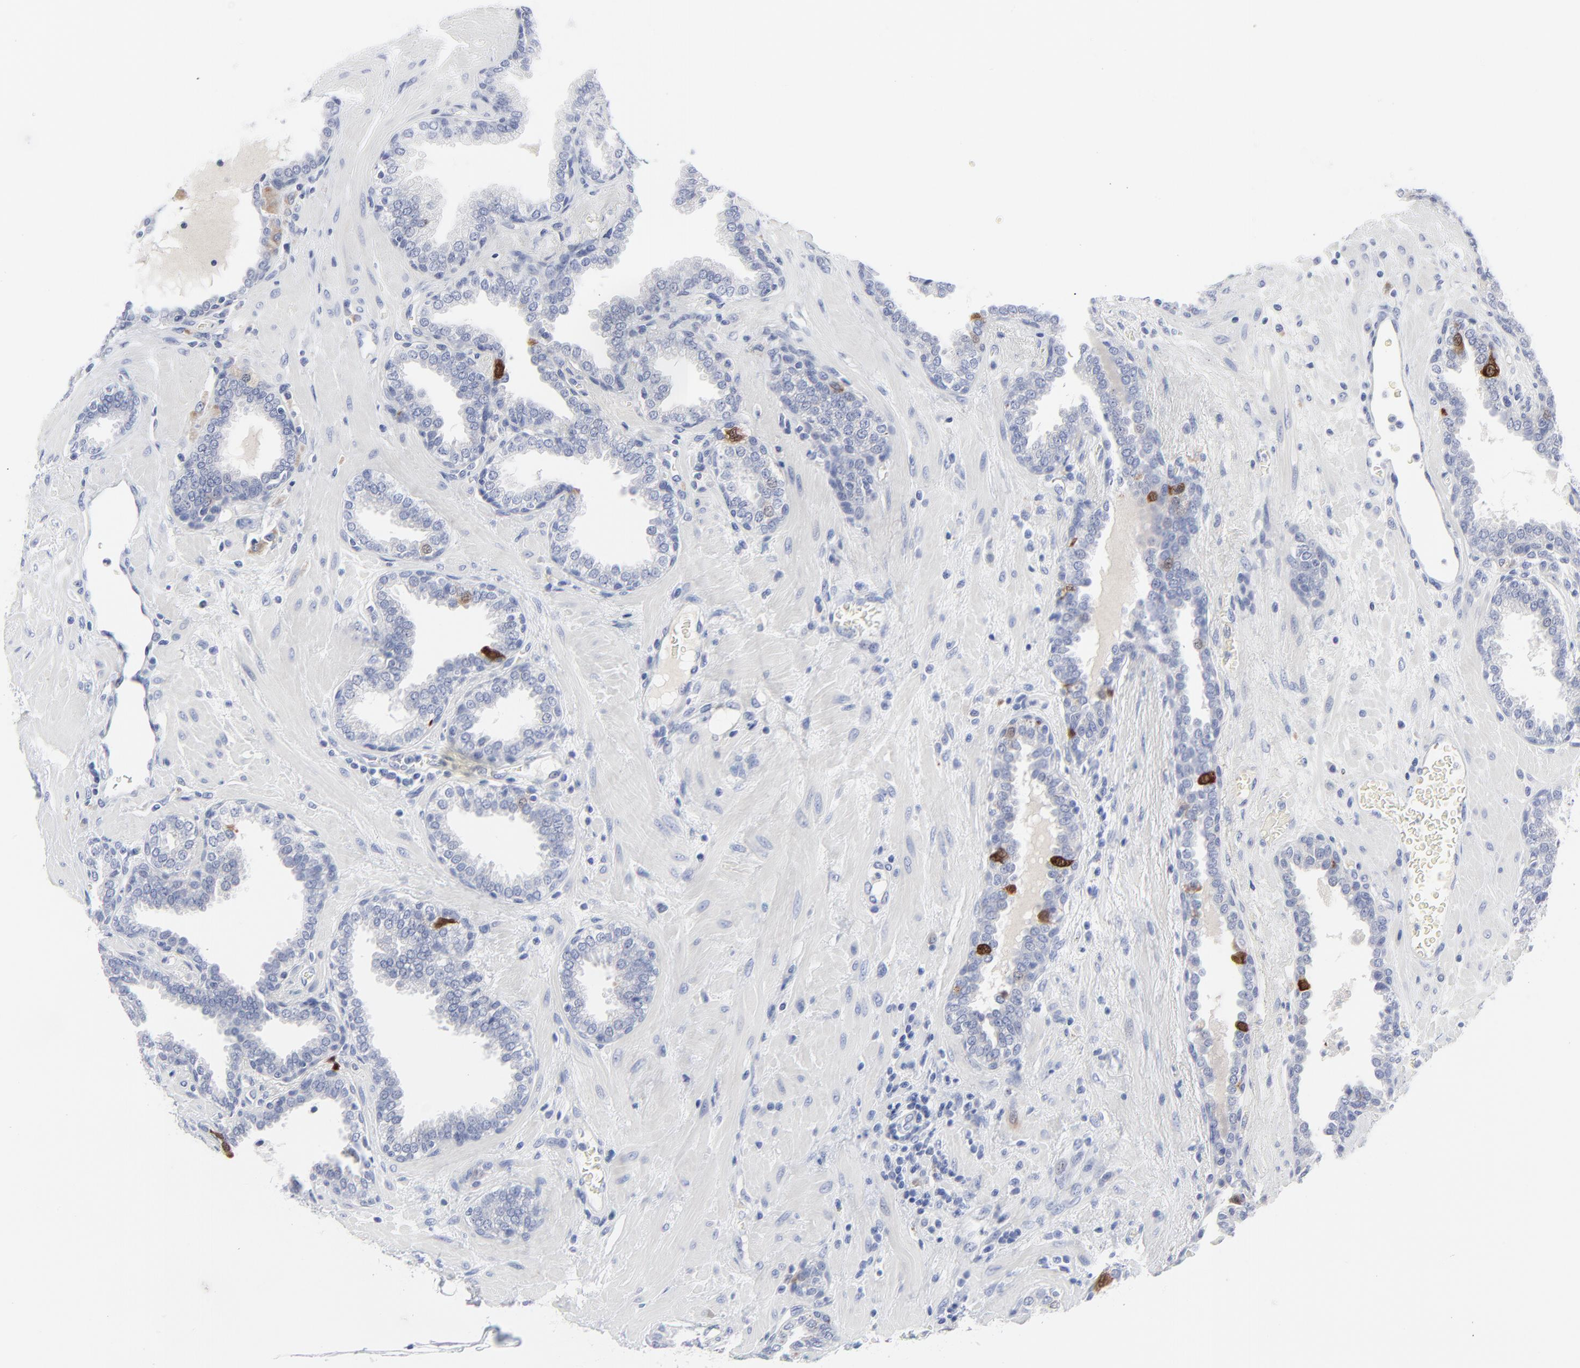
{"staining": {"intensity": "strong", "quantity": "<25%", "location": "cytoplasmic/membranous,nuclear"}, "tissue": "prostate", "cell_type": "Glandular cells", "image_type": "normal", "snomed": [{"axis": "morphology", "description": "Normal tissue, NOS"}, {"axis": "topography", "description": "Prostate"}], "caption": "The histopathology image displays immunohistochemical staining of benign prostate. There is strong cytoplasmic/membranous,nuclear staining is seen in approximately <25% of glandular cells. (Stains: DAB (3,3'-diaminobenzidine) in brown, nuclei in blue, Microscopy: brightfield microscopy at high magnification).", "gene": "CDK1", "patient": {"sex": "male", "age": 51}}